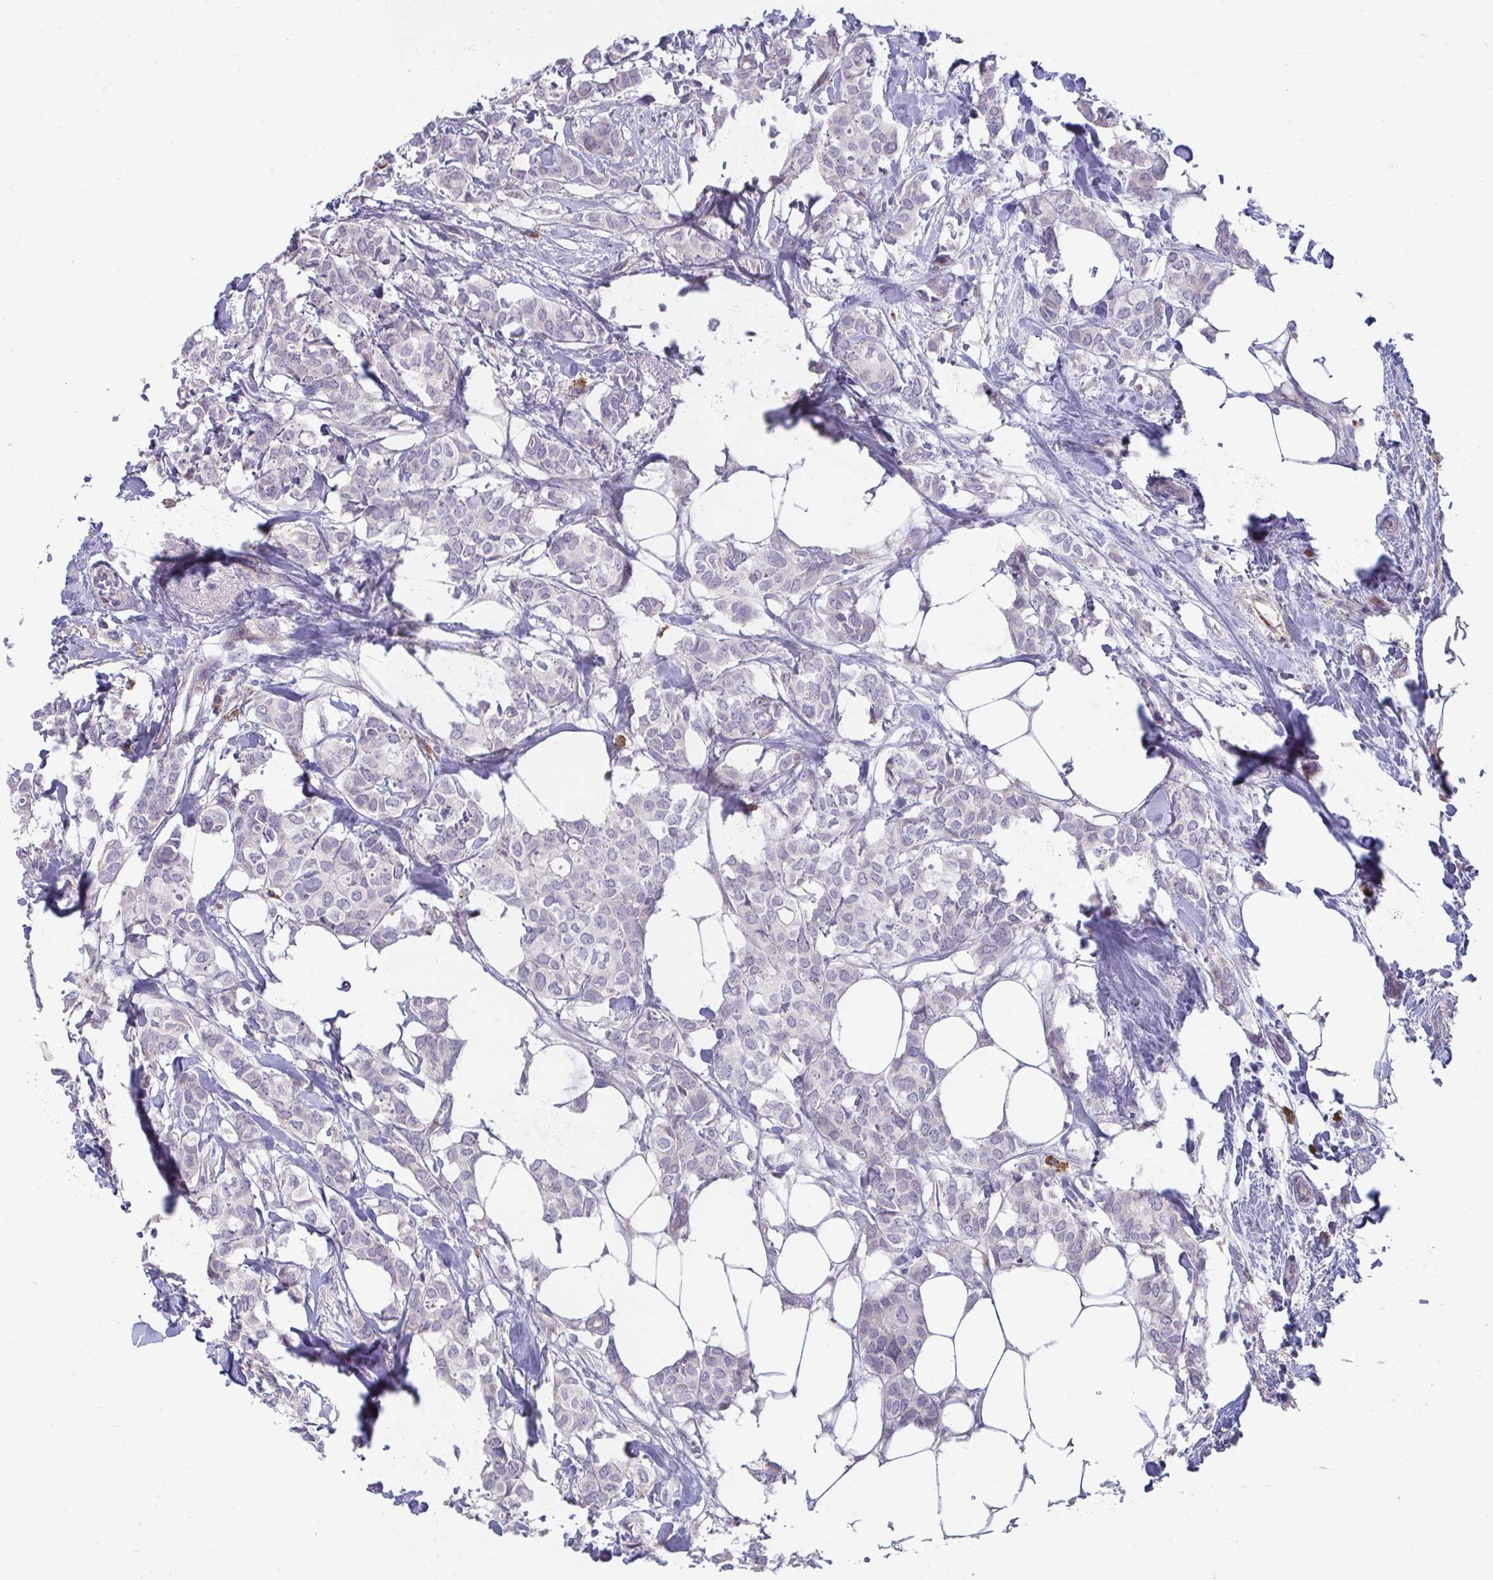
{"staining": {"intensity": "negative", "quantity": "none", "location": "none"}, "tissue": "breast cancer", "cell_type": "Tumor cells", "image_type": "cancer", "snomed": [{"axis": "morphology", "description": "Duct carcinoma"}, {"axis": "topography", "description": "Breast"}], "caption": "Immunohistochemistry micrograph of neoplastic tissue: human intraductal carcinoma (breast) stained with DAB (3,3'-diaminobenzidine) reveals no significant protein expression in tumor cells. Brightfield microscopy of immunohistochemistry (IHC) stained with DAB (3,3'-diaminobenzidine) (brown) and hematoxylin (blue), captured at high magnification.", "gene": "PIGZ", "patient": {"sex": "female", "age": 62}}